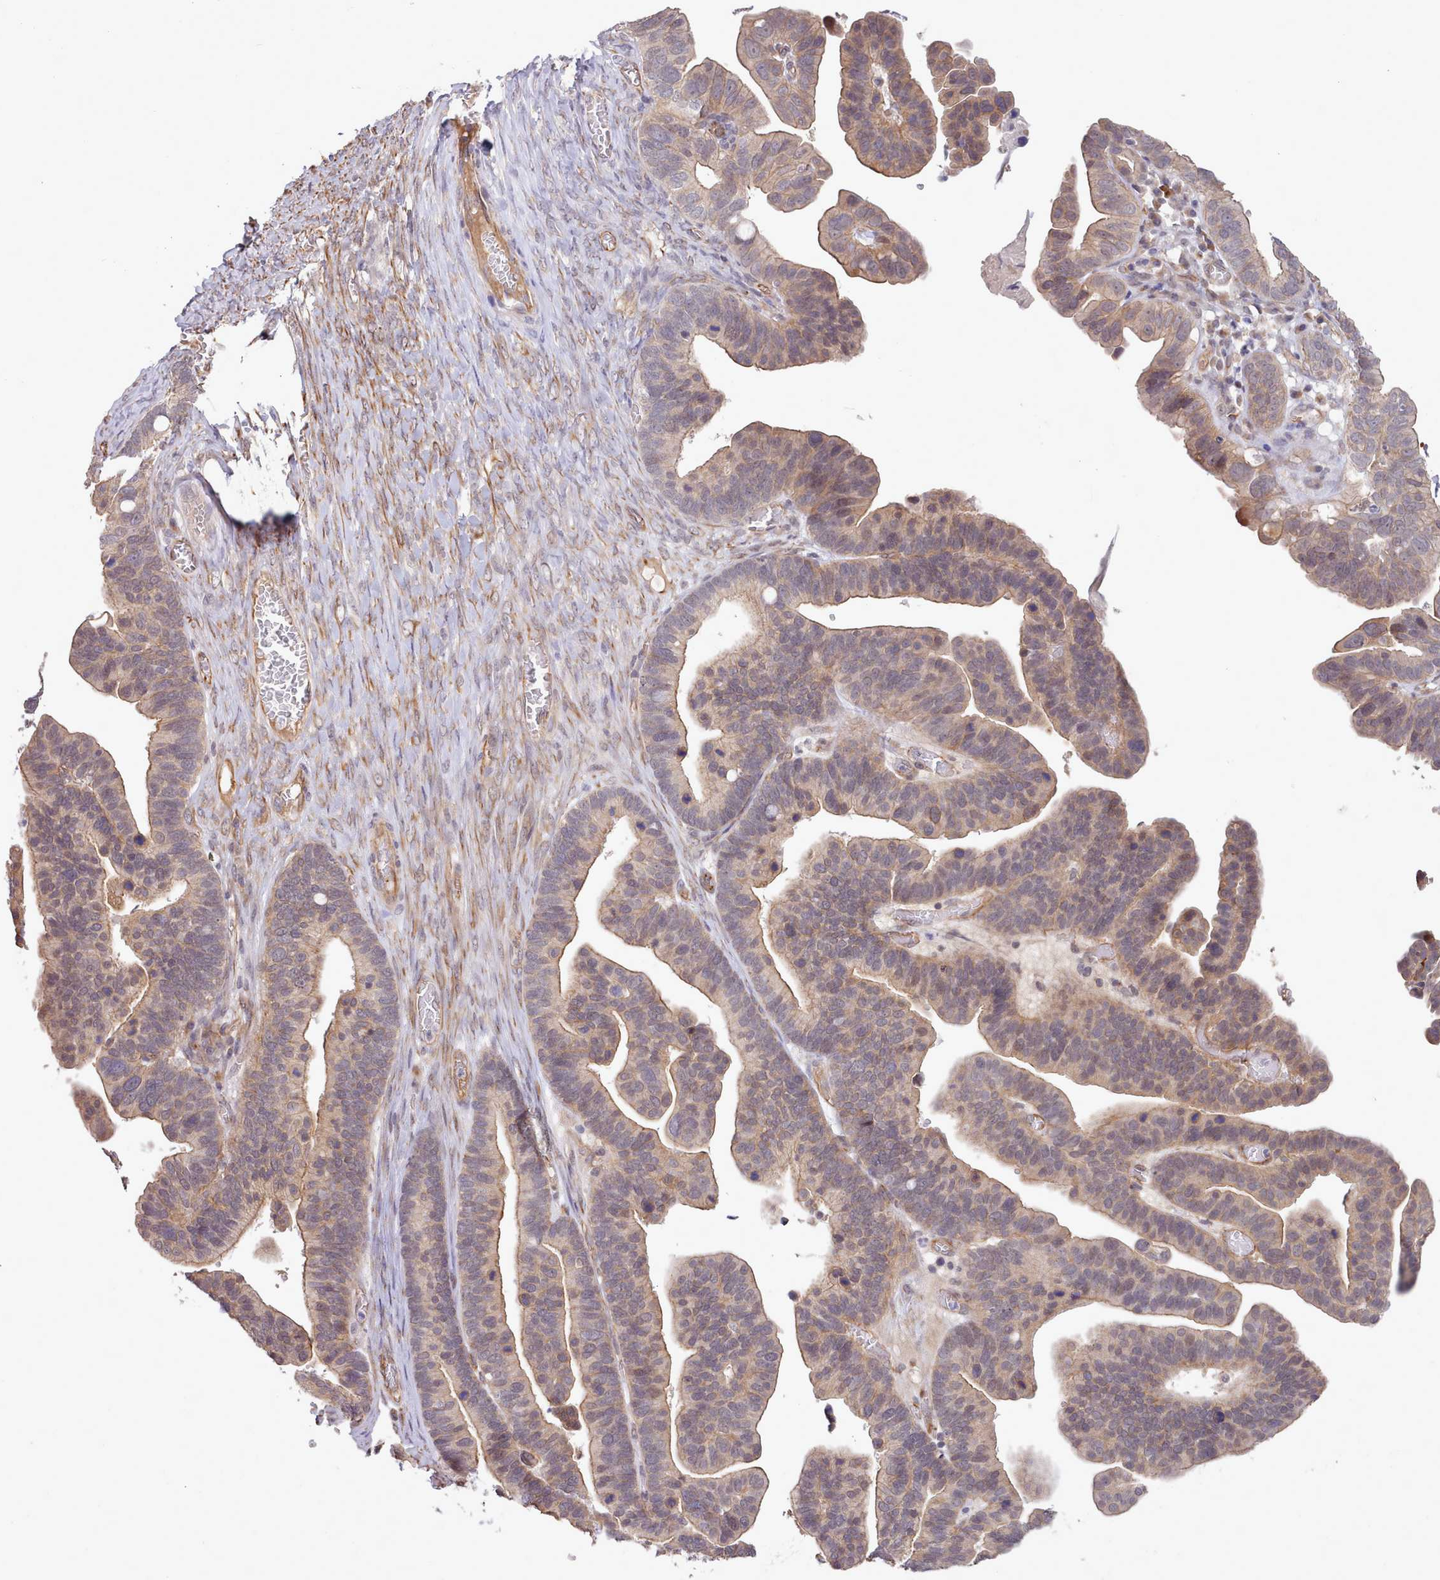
{"staining": {"intensity": "weak", "quantity": ">75%", "location": "cytoplasmic/membranous,nuclear"}, "tissue": "ovarian cancer", "cell_type": "Tumor cells", "image_type": "cancer", "snomed": [{"axis": "morphology", "description": "Cystadenocarcinoma, serous, NOS"}, {"axis": "topography", "description": "Ovary"}], "caption": "High-power microscopy captured an immunohistochemistry histopathology image of serous cystadenocarcinoma (ovarian), revealing weak cytoplasmic/membranous and nuclear staining in about >75% of tumor cells. Nuclei are stained in blue.", "gene": "ZC3H13", "patient": {"sex": "female", "age": 56}}